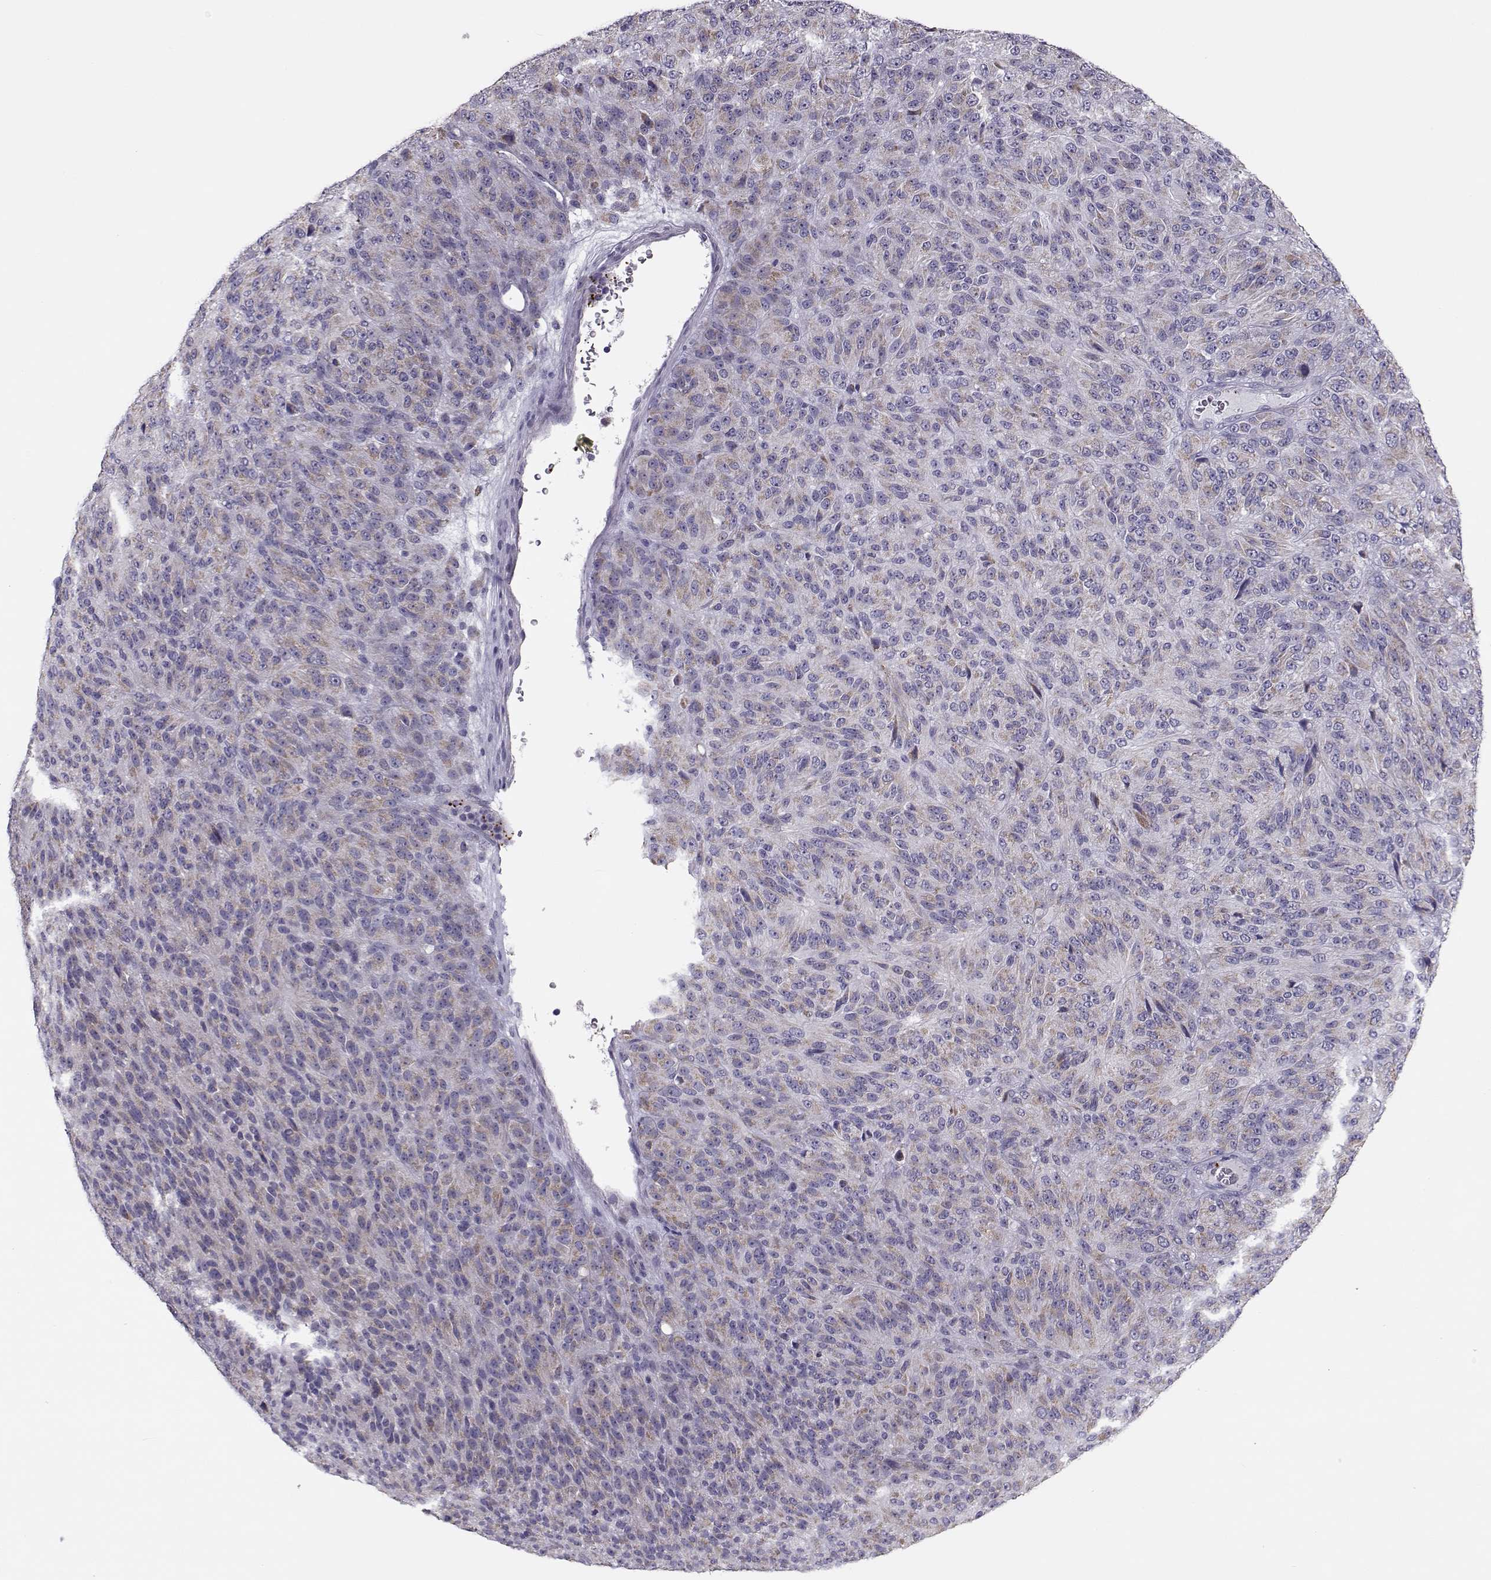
{"staining": {"intensity": "weak", "quantity": "<25%", "location": "cytoplasmic/membranous"}, "tissue": "melanoma", "cell_type": "Tumor cells", "image_type": "cancer", "snomed": [{"axis": "morphology", "description": "Malignant melanoma, Metastatic site"}, {"axis": "topography", "description": "Brain"}], "caption": "The immunohistochemistry (IHC) histopathology image has no significant expression in tumor cells of malignant melanoma (metastatic site) tissue. (Brightfield microscopy of DAB (3,3'-diaminobenzidine) immunohistochemistry (IHC) at high magnification).", "gene": "KLF17", "patient": {"sex": "female", "age": 56}}